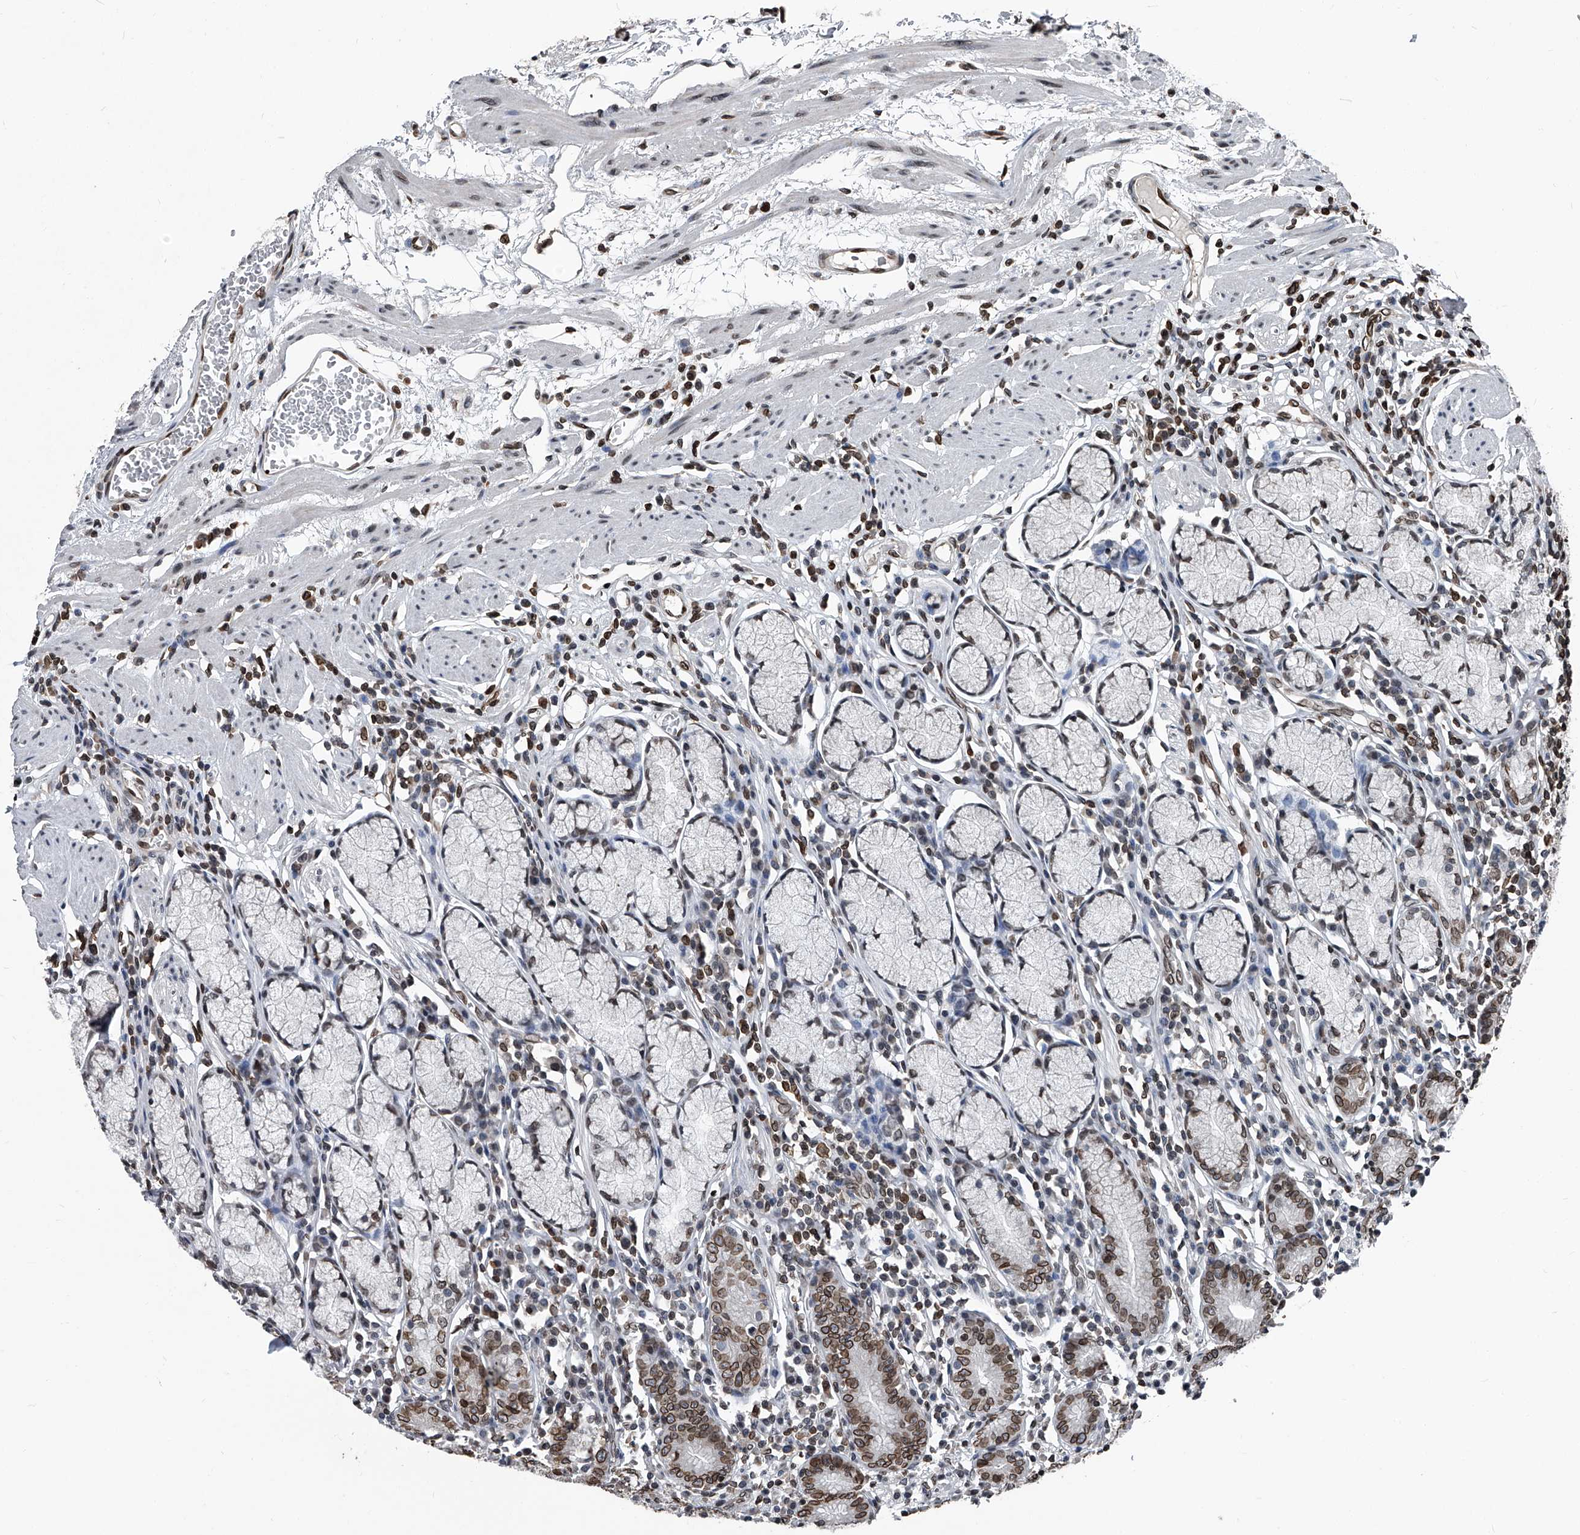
{"staining": {"intensity": "moderate", "quantity": "25%-75%", "location": "cytoplasmic/membranous,nuclear"}, "tissue": "stomach", "cell_type": "Glandular cells", "image_type": "normal", "snomed": [{"axis": "morphology", "description": "Normal tissue, NOS"}, {"axis": "topography", "description": "Stomach"}], "caption": "Immunohistochemical staining of unremarkable stomach shows moderate cytoplasmic/membranous,nuclear protein expression in approximately 25%-75% of glandular cells.", "gene": "PHF20", "patient": {"sex": "male", "age": 55}}